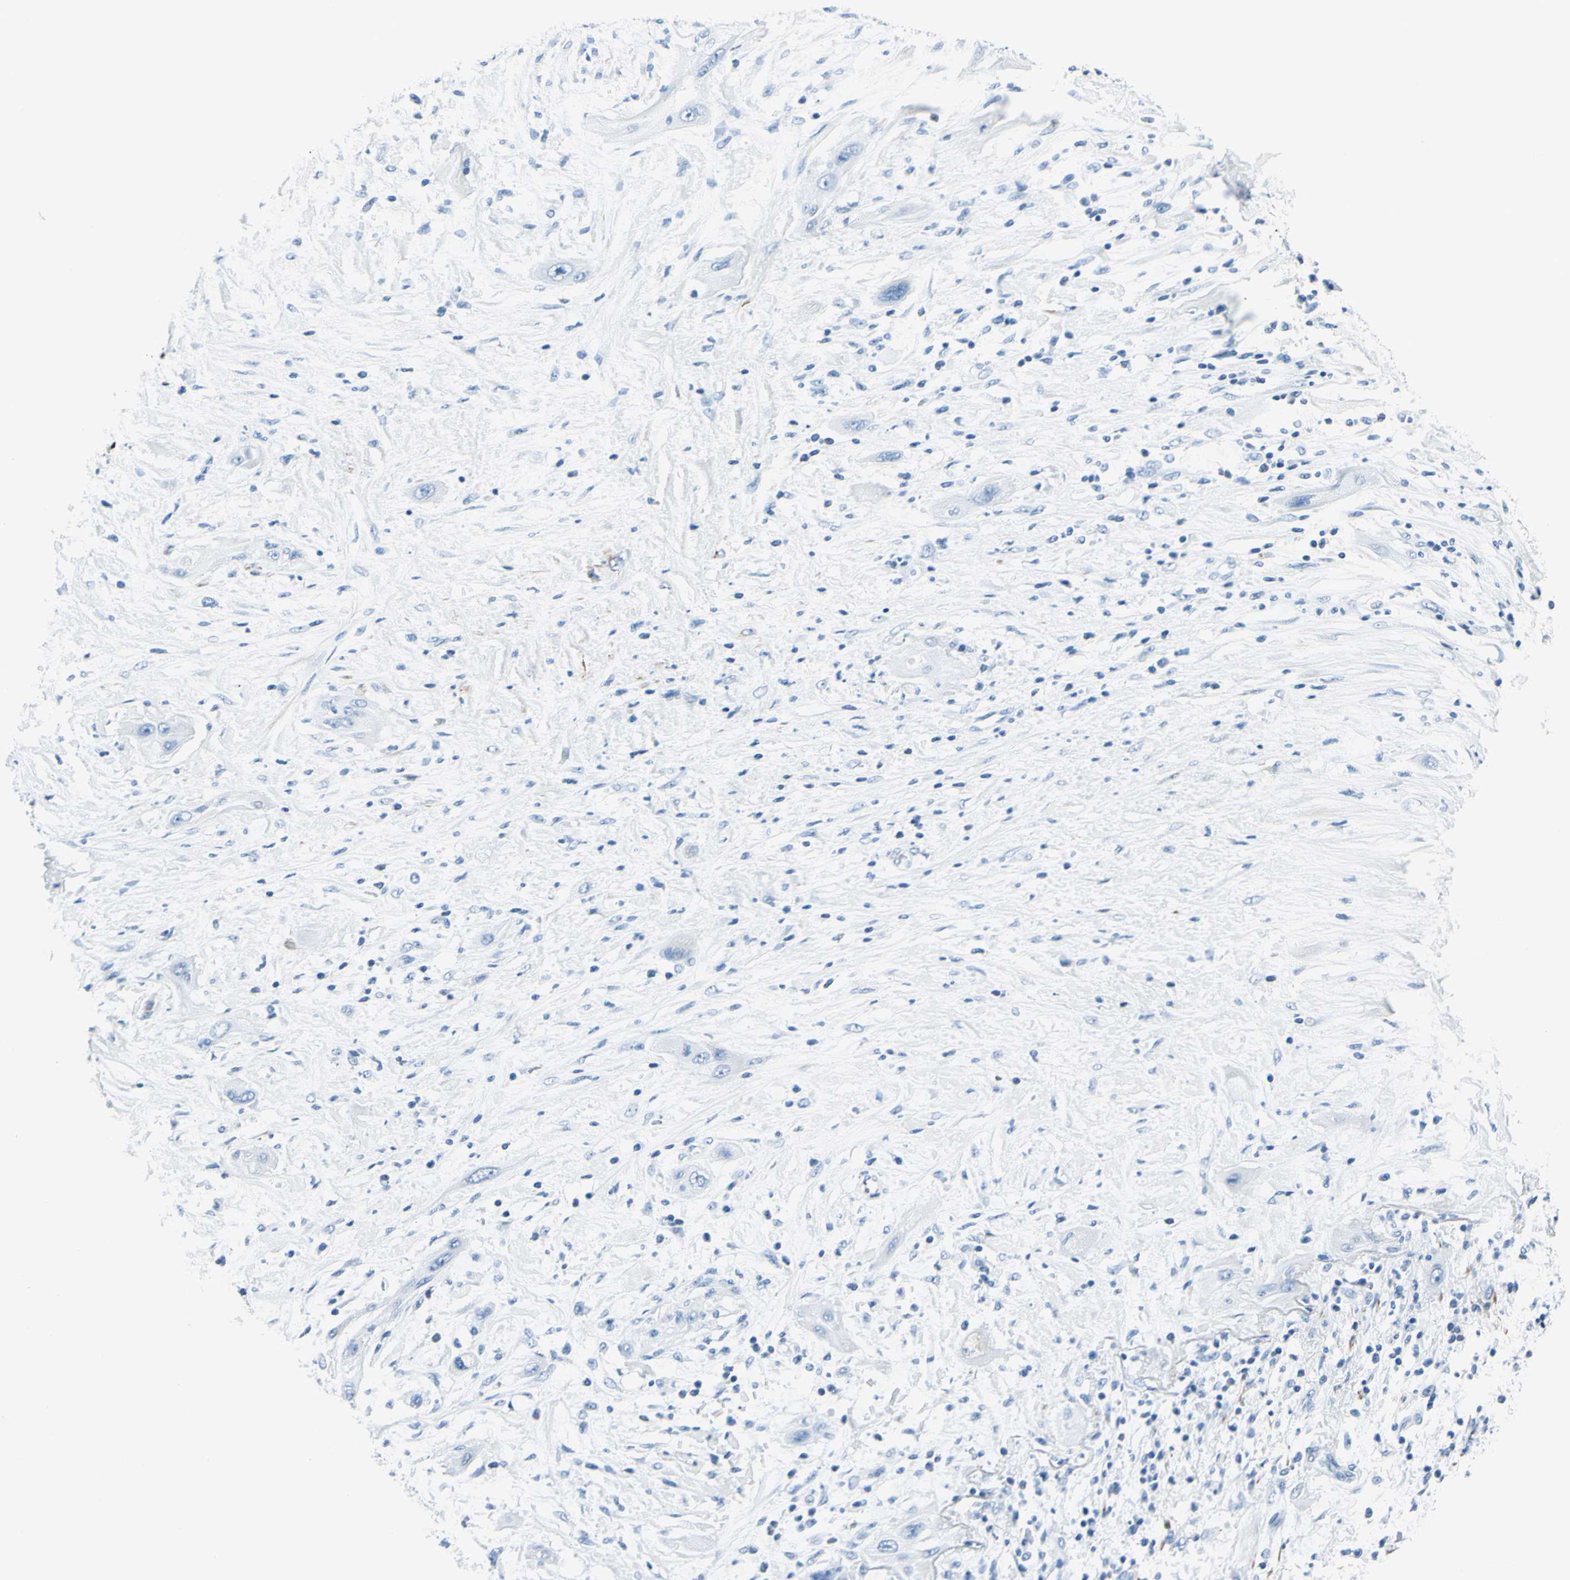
{"staining": {"intensity": "negative", "quantity": "none", "location": "none"}, "tissue": "lung cancer", "cell_type": "Tumor cells", "image_type": "cancer", "snomed": [{"axis": "morphology", "description": "Squamous cell carcinoma, NOS"}, {"axis": "topography", "description": "Lung"}], "caption": "DAB immunohistochemical staining of lung cancer demonstrates no significant positivity in tumor cells. The staining is performed using DAB brown chromogen with nuclei counter-stained in using hematoxylin.", "gene": "CDH15", "patient": {"sex": "female", "age": 47}}